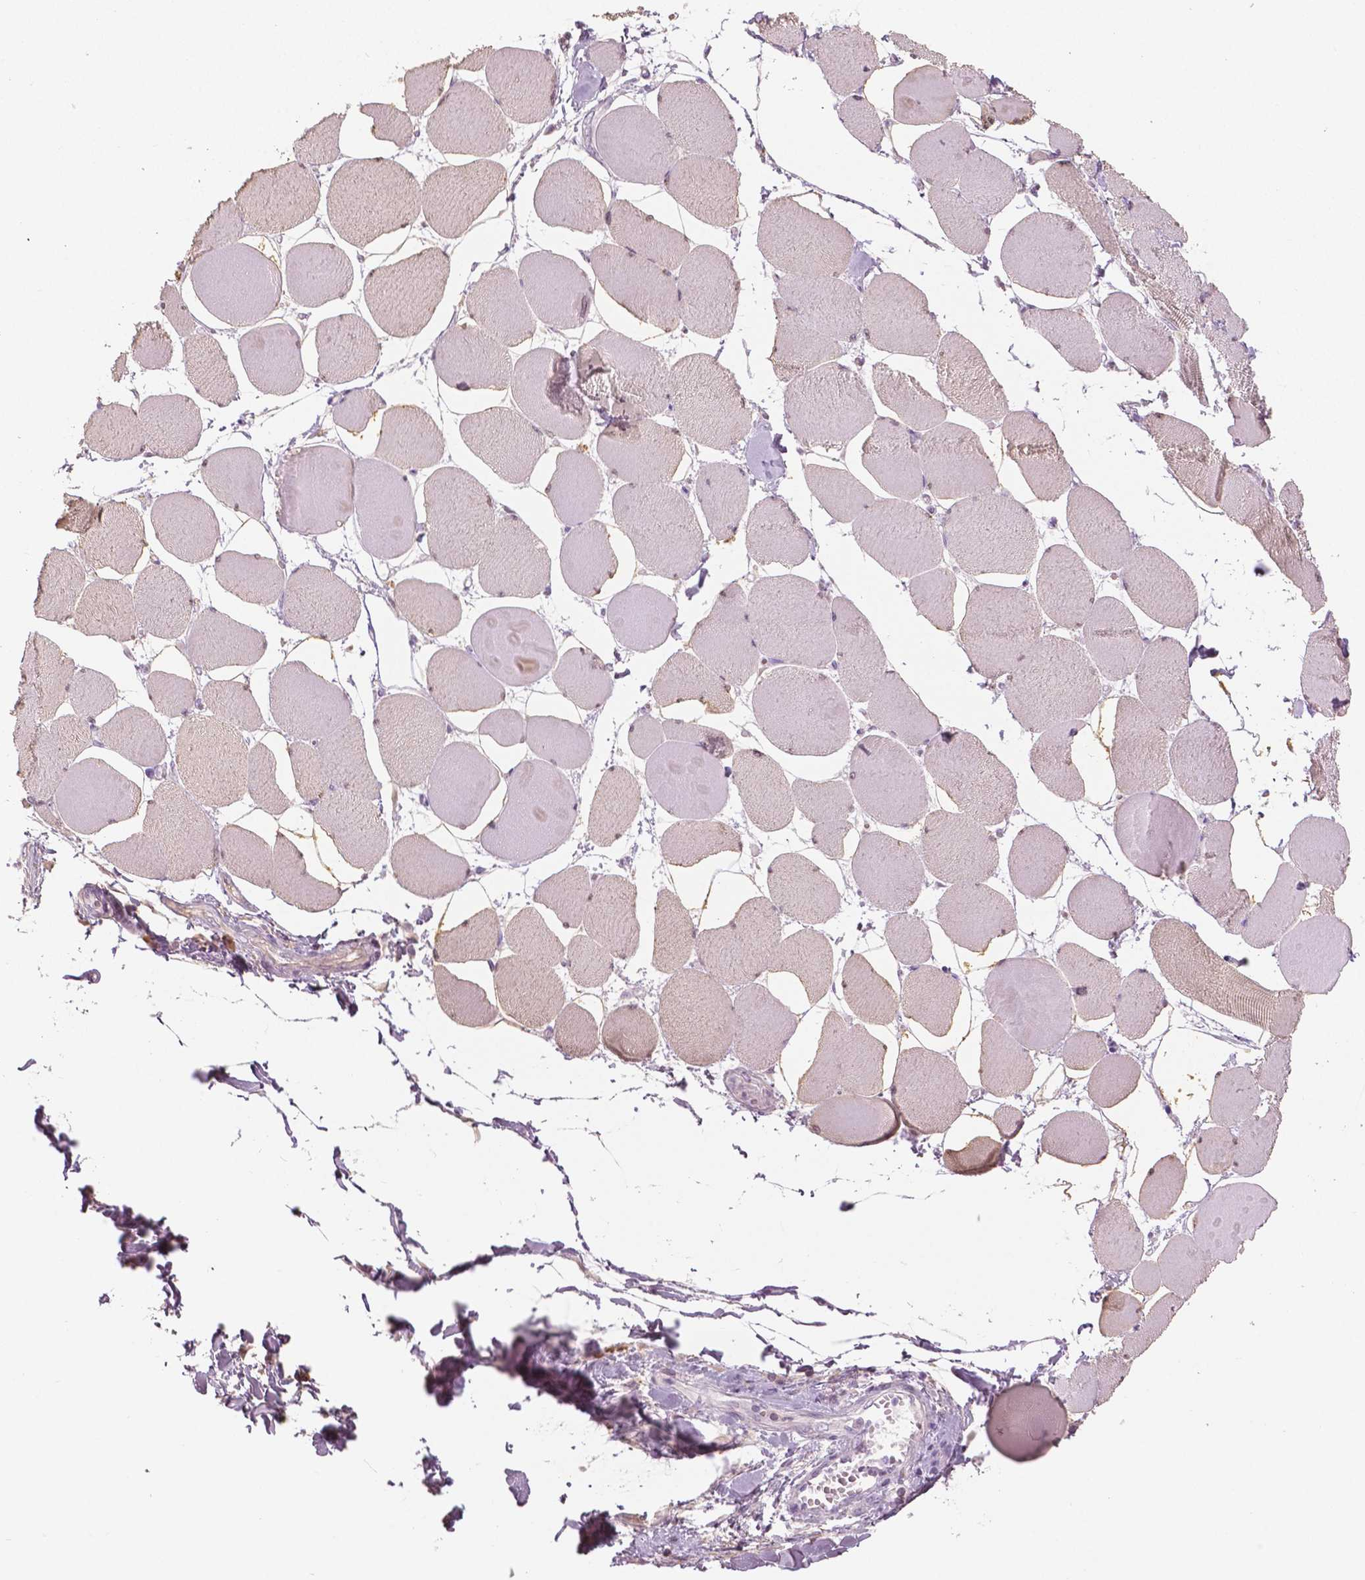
{"staining": {"intensity": "weak", "quantity": "25%-75%", "location": "cytoplasmic/membranous"}, "tissue": "skeletal muscle", "cell_type": "Myocytes", "image_type": "normal", "snomed": [{"axis": "morphology", "description": "Normal tissue, NOS"}, {"axis": "topography", "description": "Skeletal muscle"}], "caption": "An image of skeletal muscle stained for a protein displays weak cytoplasmic/membranous brown staining in myocytes. The protein is shown in brown color, while the nuclei are stained blue.", "gene": "SLC24A1", "patient": {"sex": "female", "age": 75}}